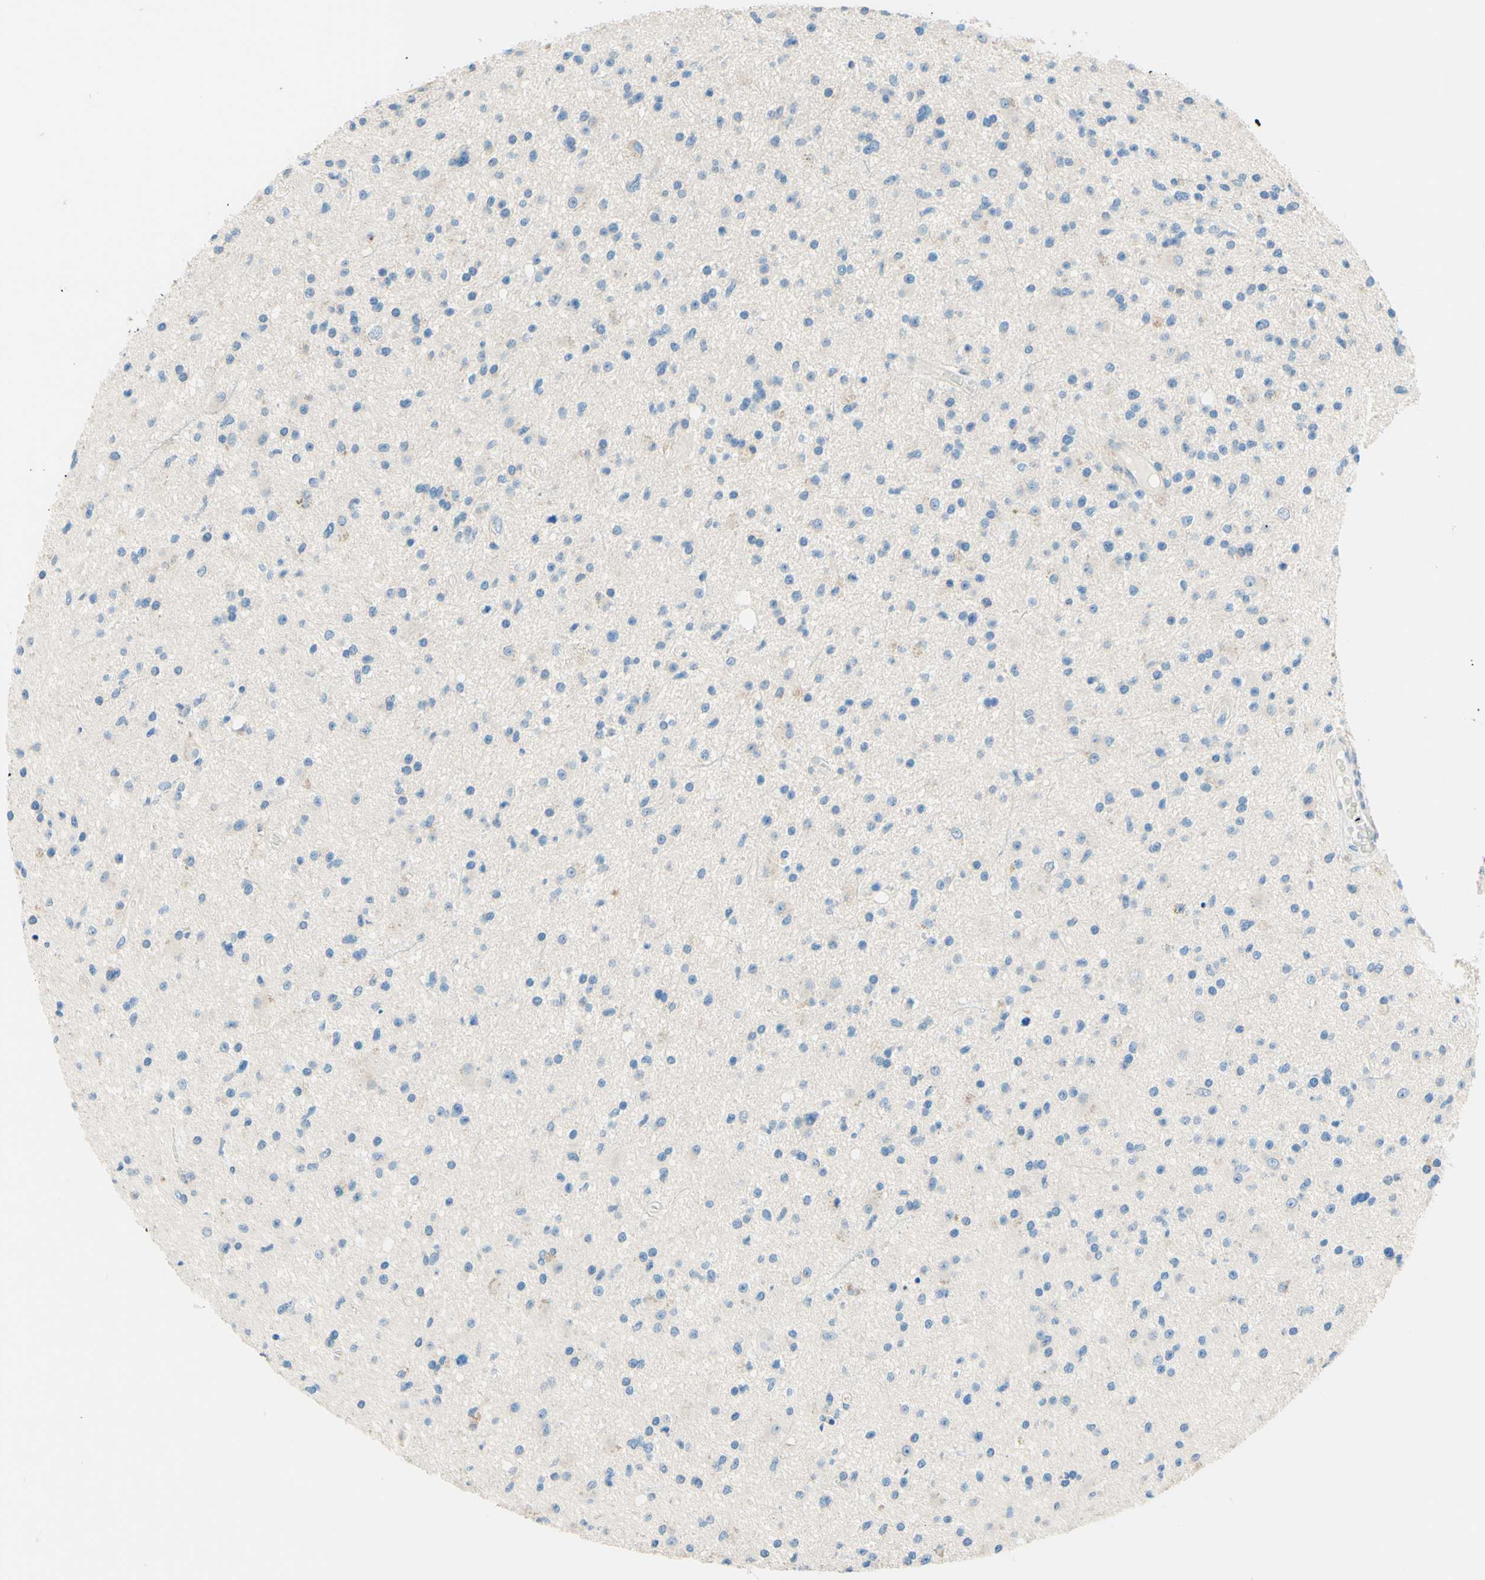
{"staining": {"intensity": "weak", "quantity": "<25%", "location": "cytoplasmic/membranous"}, "tissue": "glioma", "cell_type": "Tumor cells", "image_type": "cancer", "snomed": [{"axis": "morphology", "description": "Glioma, malignant, High grade"}, {"axis": "topography", "description": "Brain"}], "caption": "Image shows no protein expression in tumor cells of malignant glioma (high-grade) tissue.", "gene": "PASD1", "patient": {"sex": "male", "age": 33}}